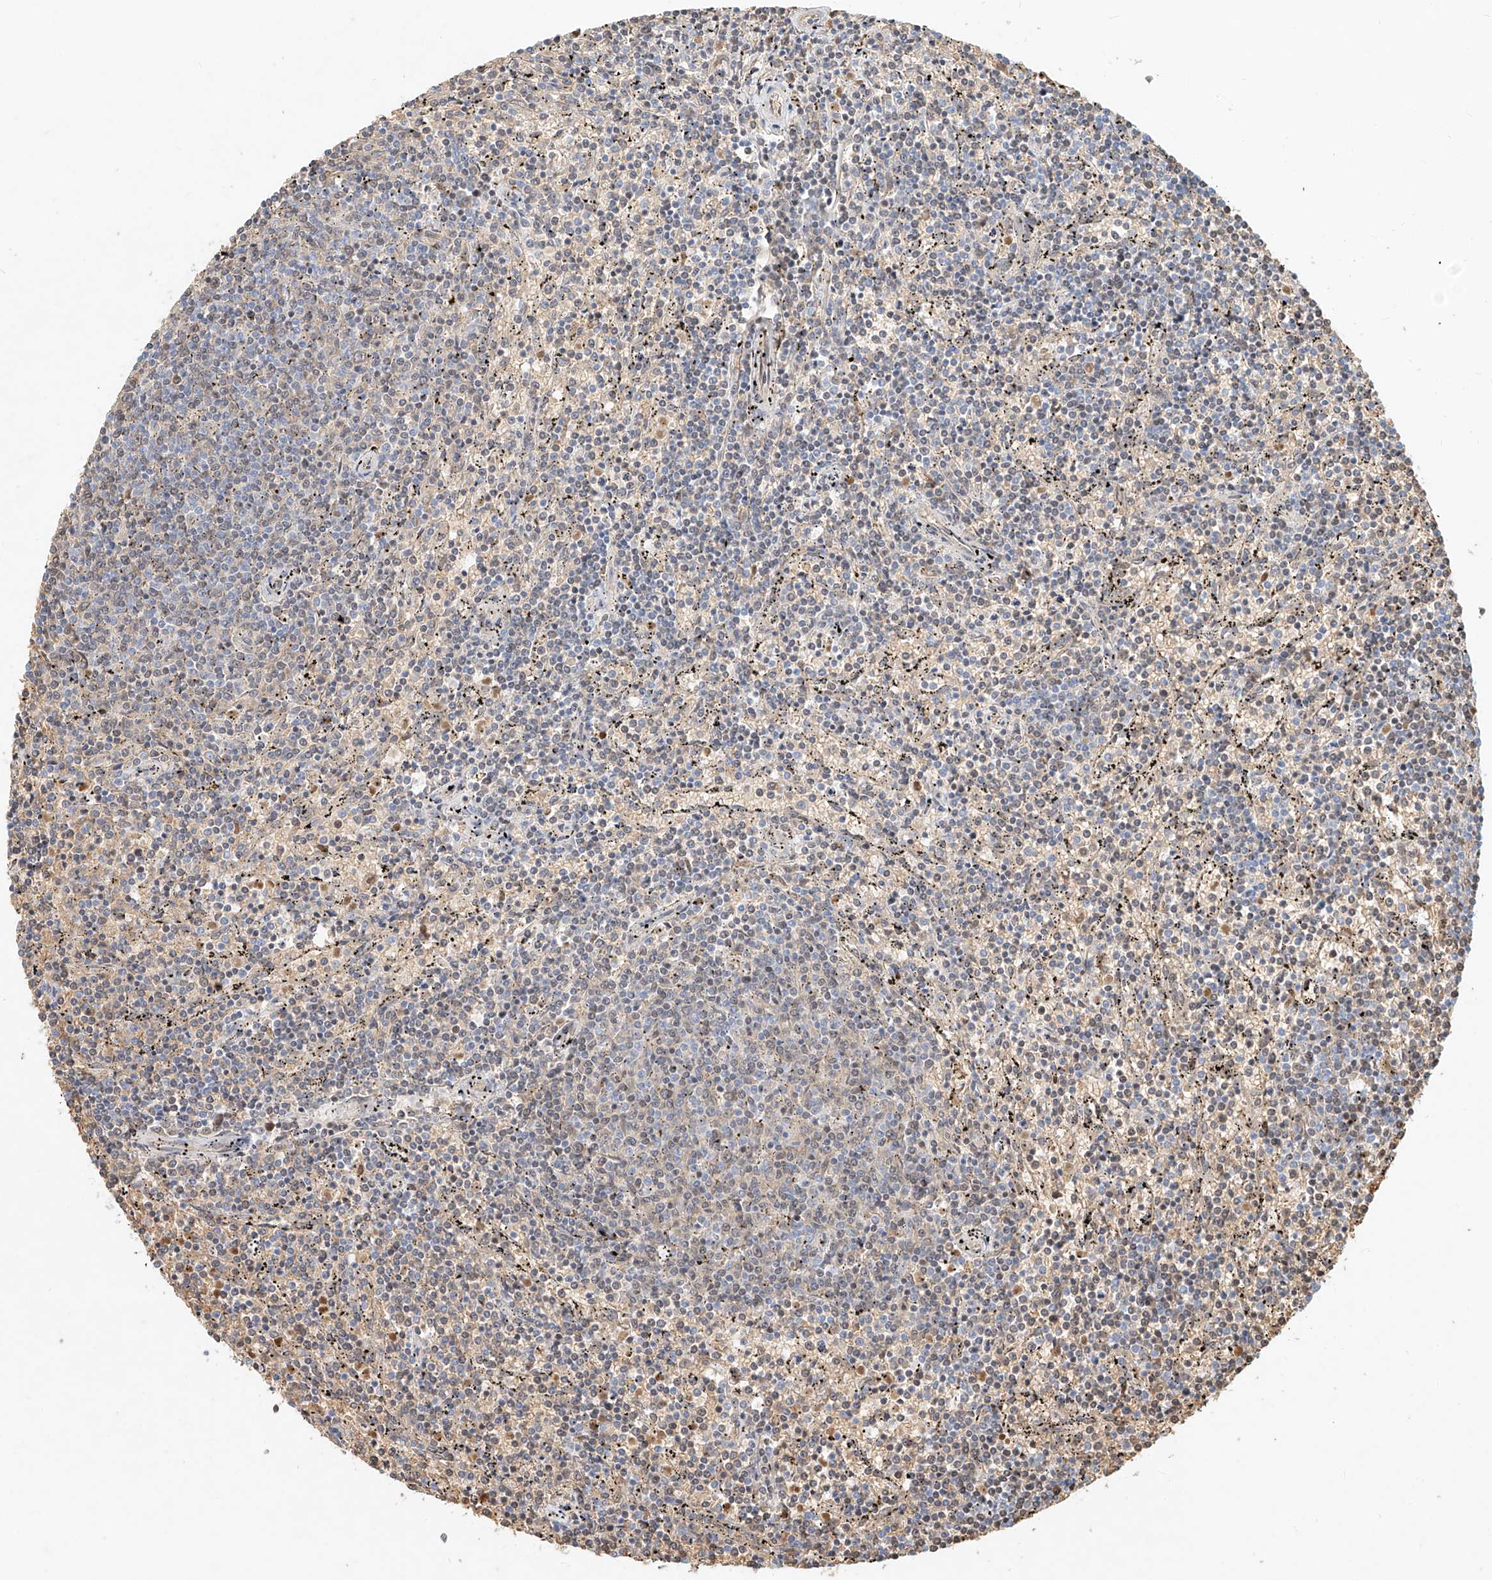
{"staining": {"intensity": "negative", "quantity": "none", "location": "none"}, "tissue": "lymphoma", "cell_type": "Tumor cells", "image_type": "cancer", "snomed": [{"axis": "morphology", "description": "Malignant lymphoma, non-Hodgkin's type, Low grade"}, {"axis": "topography", "description": "Spleen"}], "caption": "An IHC image of lymphoma is shown. There is no staining in tumor cells of lymphoma.", "gene": "SYTL3", "patient": {"sex": "female", "age": 50}}